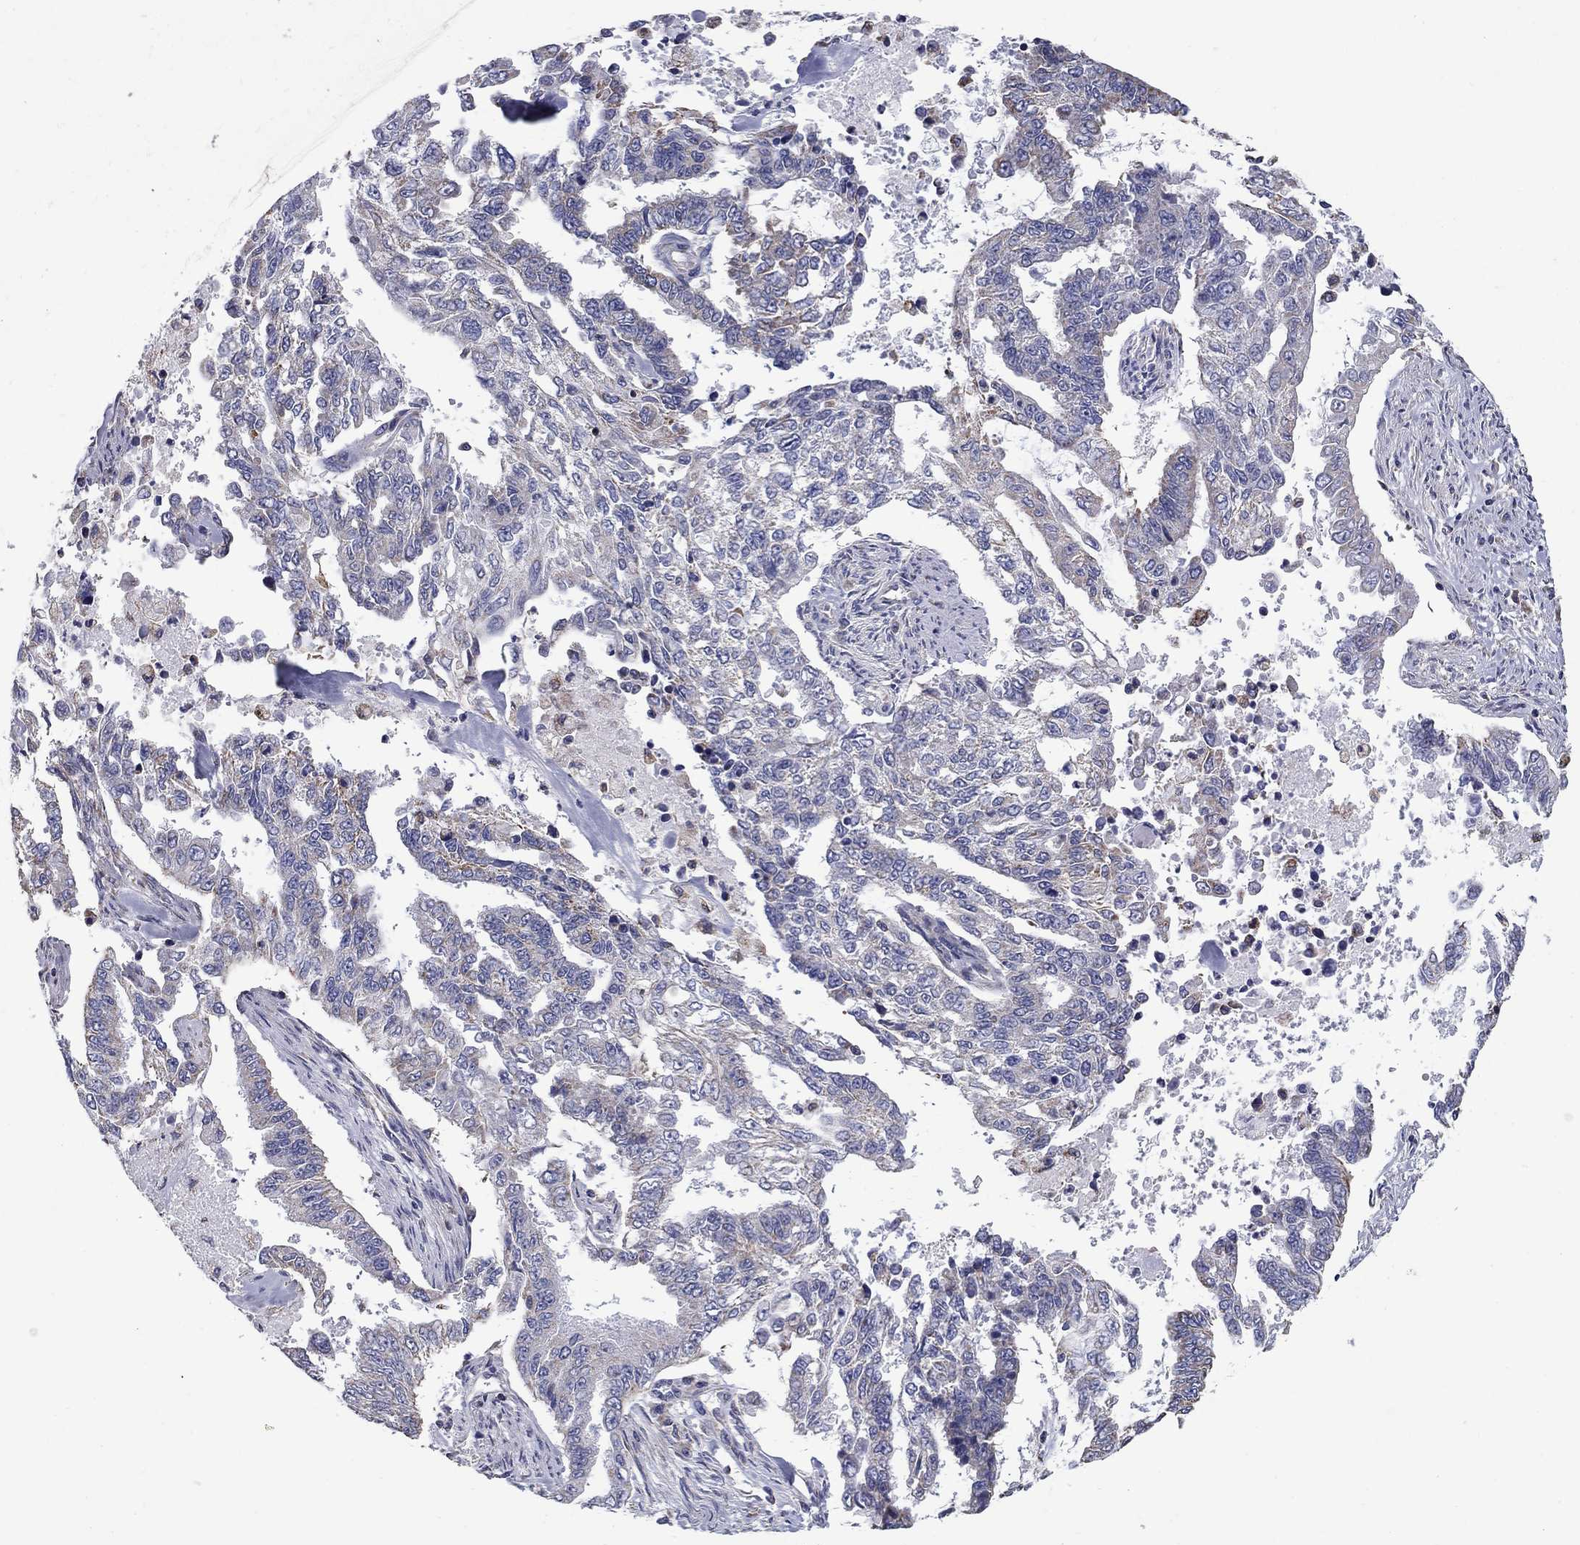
{"staining": {"intensity": "negative", "quantity": "none", "location": "none"}, "tissue": "endometrial cancer", "cell_type": "Tumor cells", "image_type": "cancer", "snomed": [{"axis": "morphology", "description": "Adenocarcinoma, NOS"}, {"axis": "topography", "description": "Uterus"}], "caption": "High power microscopy histopathology image of an immunohistochemistry histopathology image of adenocarcinoma (endometrial), revealing no significant staining in tumor cells.", "gene": "NME5", "patient": {"sex": "female", "age": 59}}